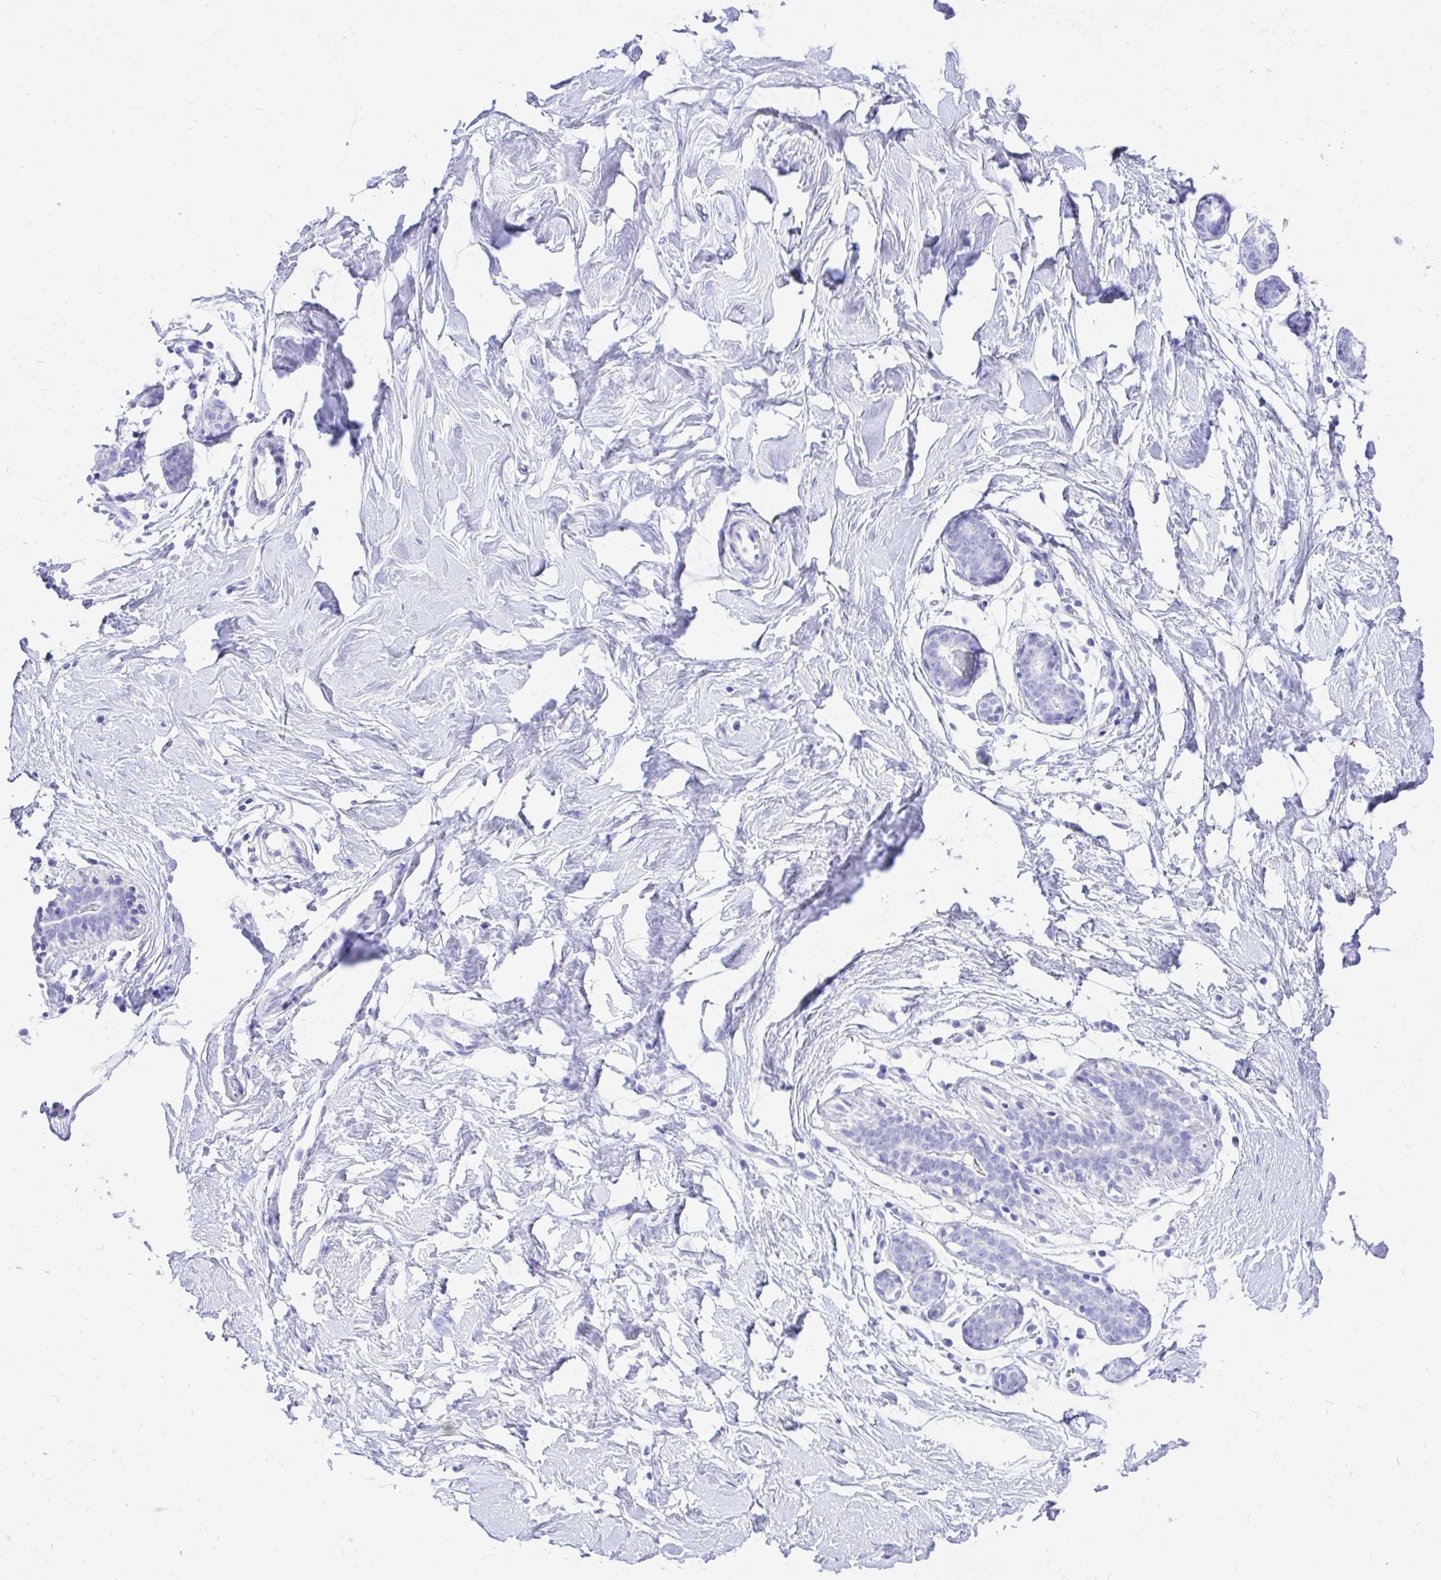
{"staining": {"intensity": "negative", "quantity": "none", "location": "none"}, "tissue": "breast", "cell_type": "Adipocytes", "image_type": "normal", "snomed": [{"axis": "morphology", "description": "Normal tissue, NOS"}, {"axis": "topography", "description": "Breast"}], "caption": "High power microscopy histopathology image of an immunohistochemistry histopathology image of unremarkable breast, revealing no significant positivity in adipocytes. (Stains: DAB IHC with hematoxylin counter stain, Microscopy: brightfield microscopy at high magnification).", "gene": "MON1A", "patient": {"sex": "female", "age": 27}}